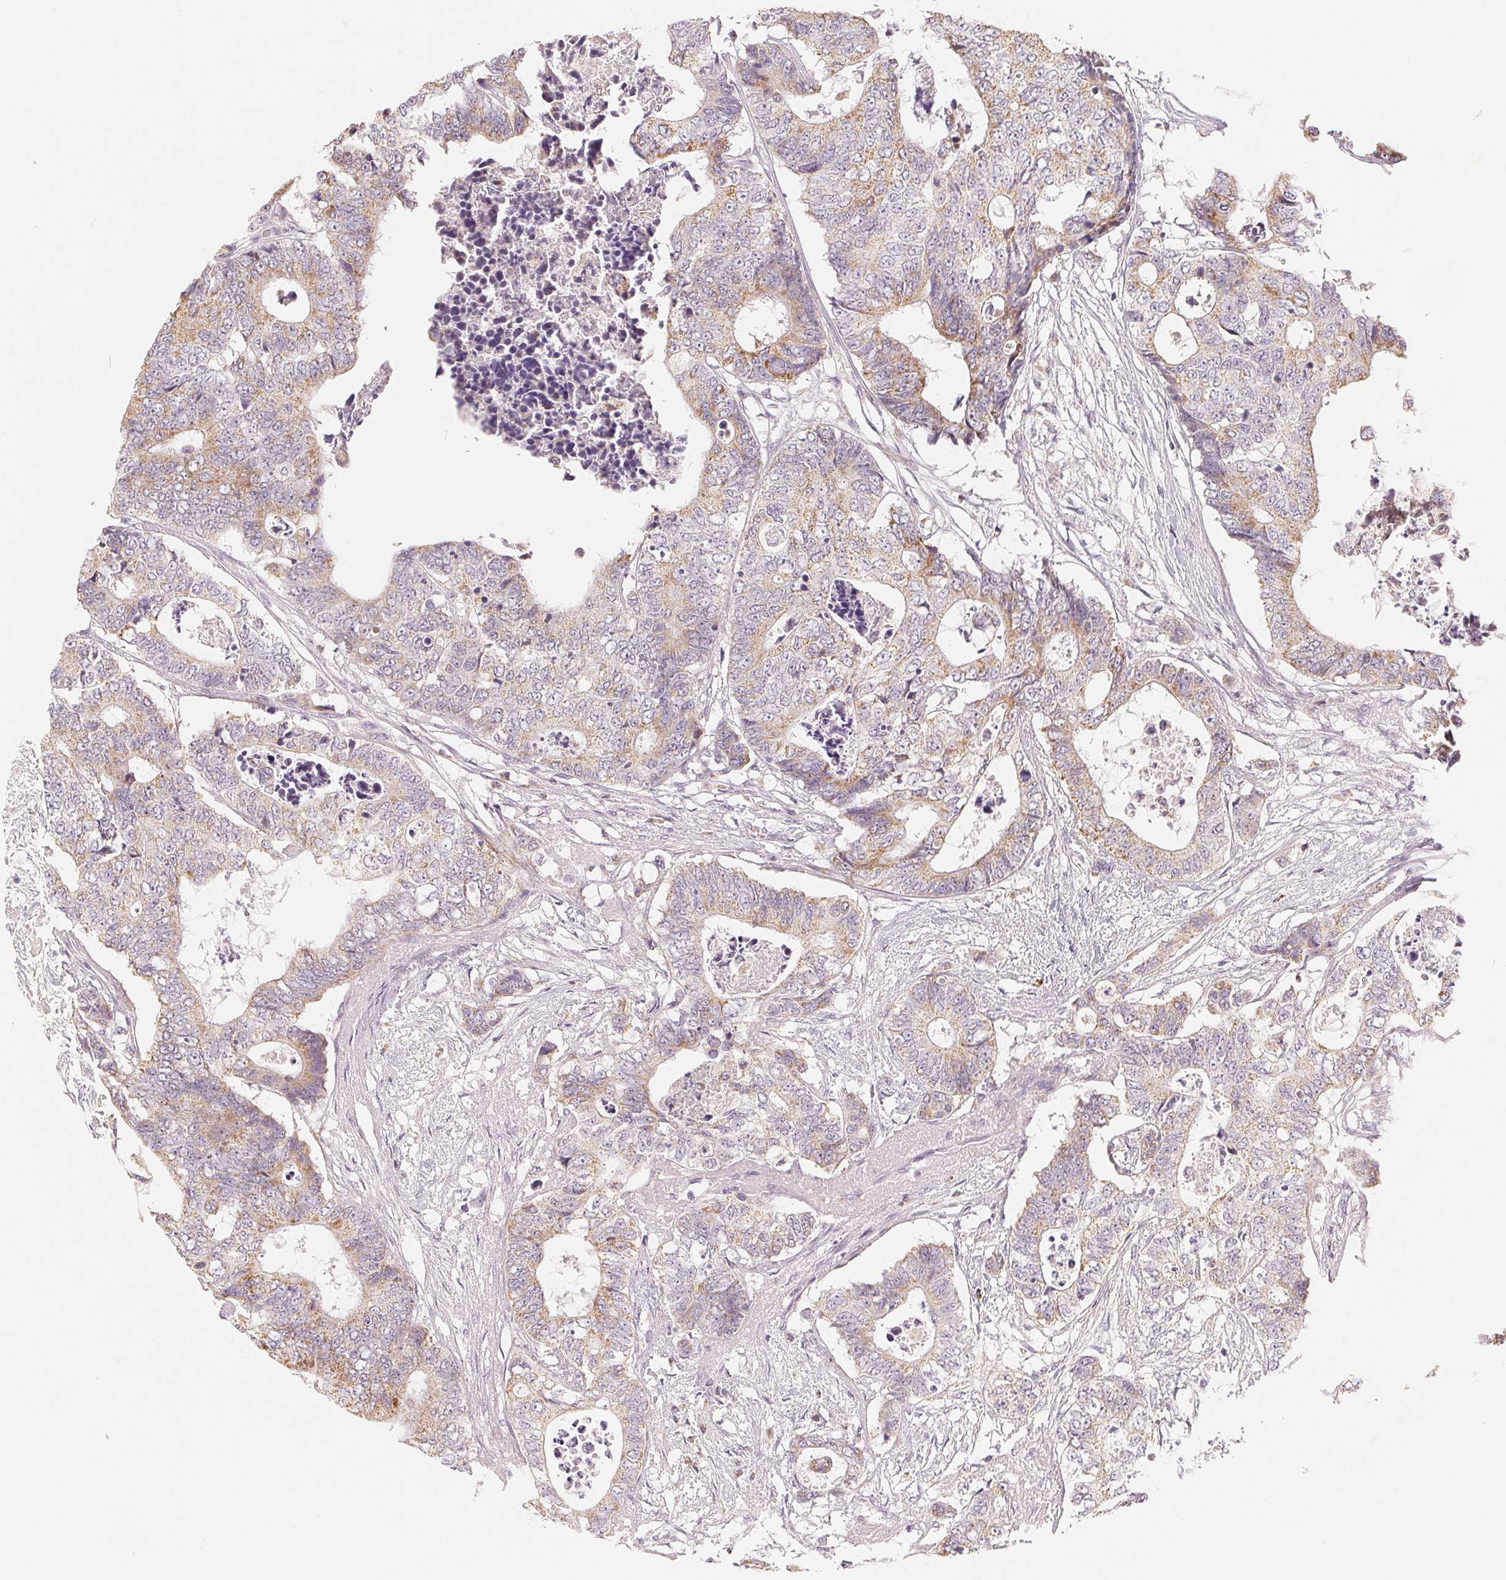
{"staining": {"intensity": "moderate", "quantity": "25%-75%", "location": "cytoplasmic/membranous"}, "tissue": "colorectal cancer", "cell_type": "Tumor cells", "image_type": "cancer", "snomed": [{"axis": "morphology", "description": "Adenocarcinoma, NOS"}, {"axis": "topography", "description": "Colon"}], "caption": "Immunohistochemistry (DAB (3,3'-diaminobenzidine)) staining of human colorectal cancer displays moderate cytoplasmic/membranous protein expression in approximately 25%-75% of tumor cells.", "gene": "GHITM", "patient": {"sex": "female", "age": 48}}